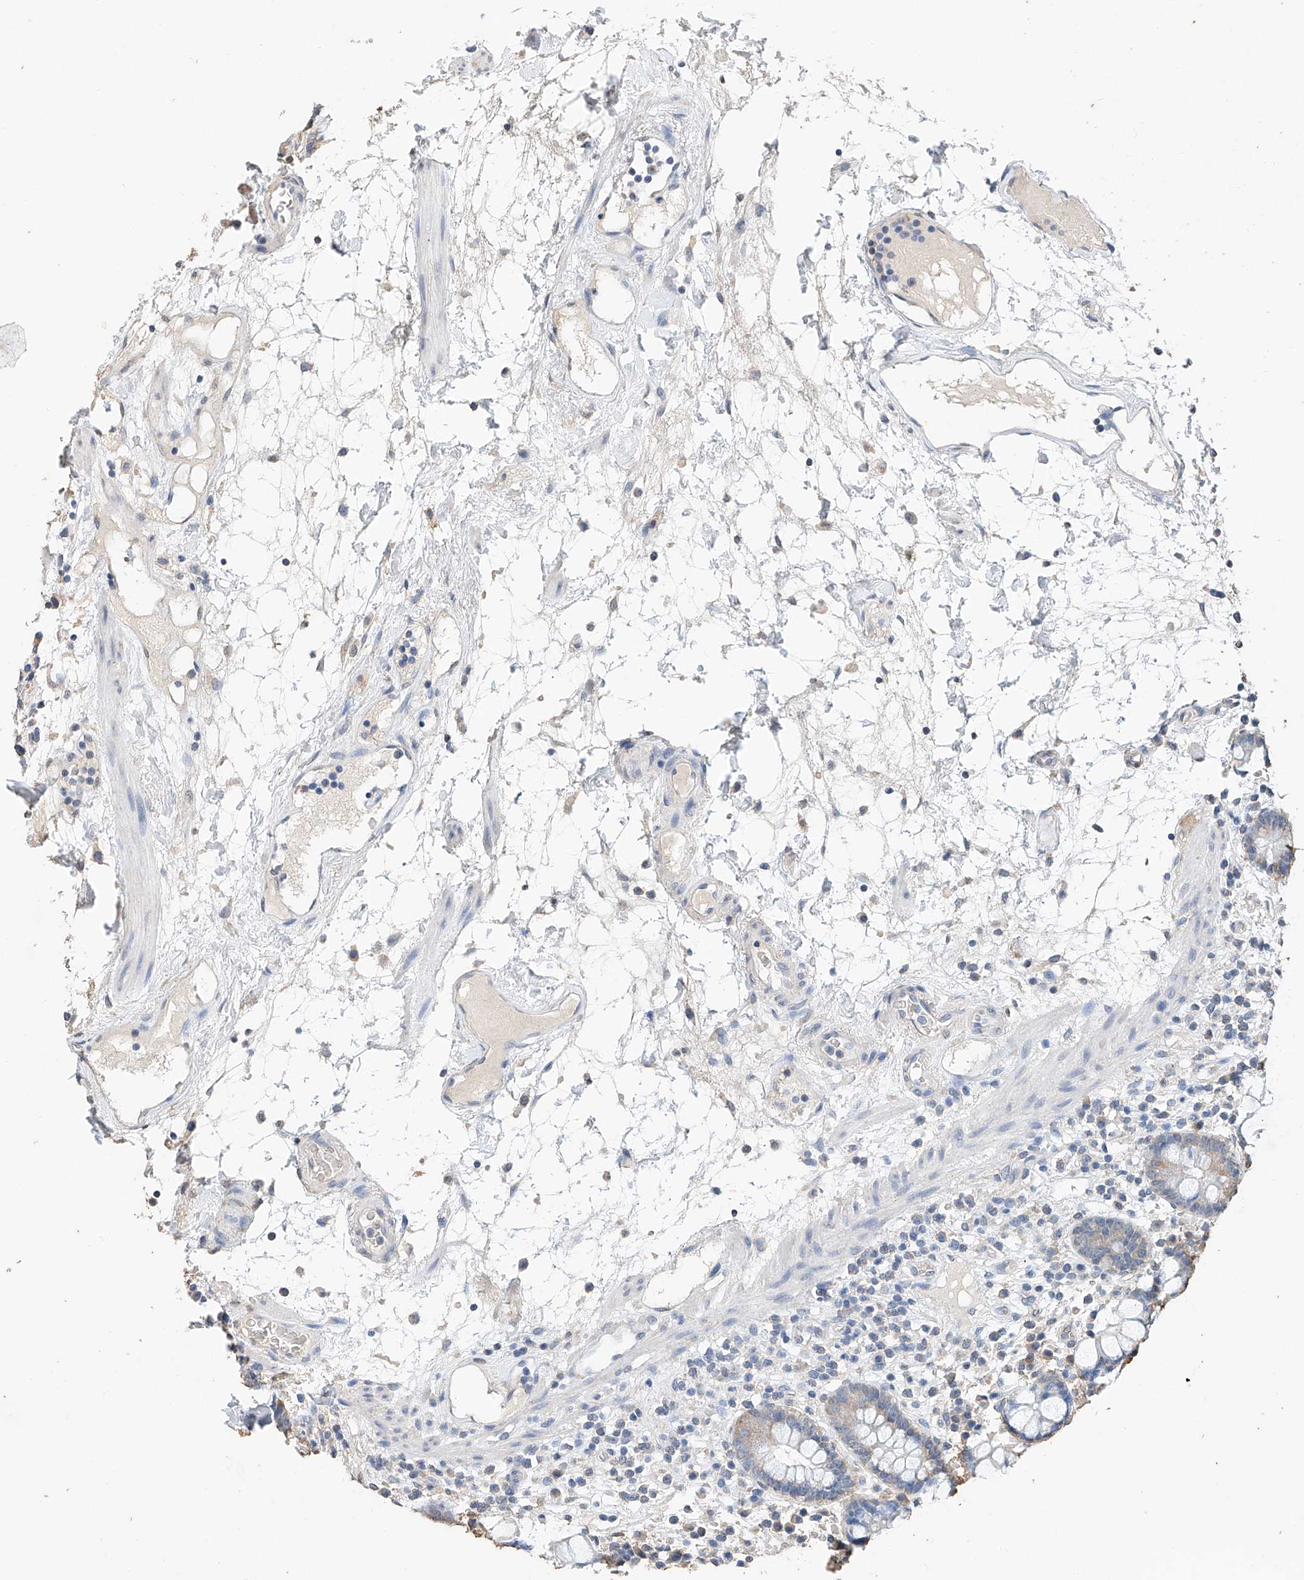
{"staining": {"intensity": "negative", "quantity": "none", "location": "none"}, "tissue": "colon", "cell_type": "Endothelial cells", "image_type": "normal", "snomed": [{"axis": "morphology", "description": "Normal tissue, NOS"}, {"axis": "topography", "description": "Colon"}], "caption": "Immunohistochemistry of benign human colon demonstrates no expression in endothelial cells. The staining was performed using DAB to visualize the protein expression in brown, while the nuclei were stained in blue with hematoxylin (Magnification: 20x).", "gene": "CERS4", "patient": {"sex": "female", "age": 79}}